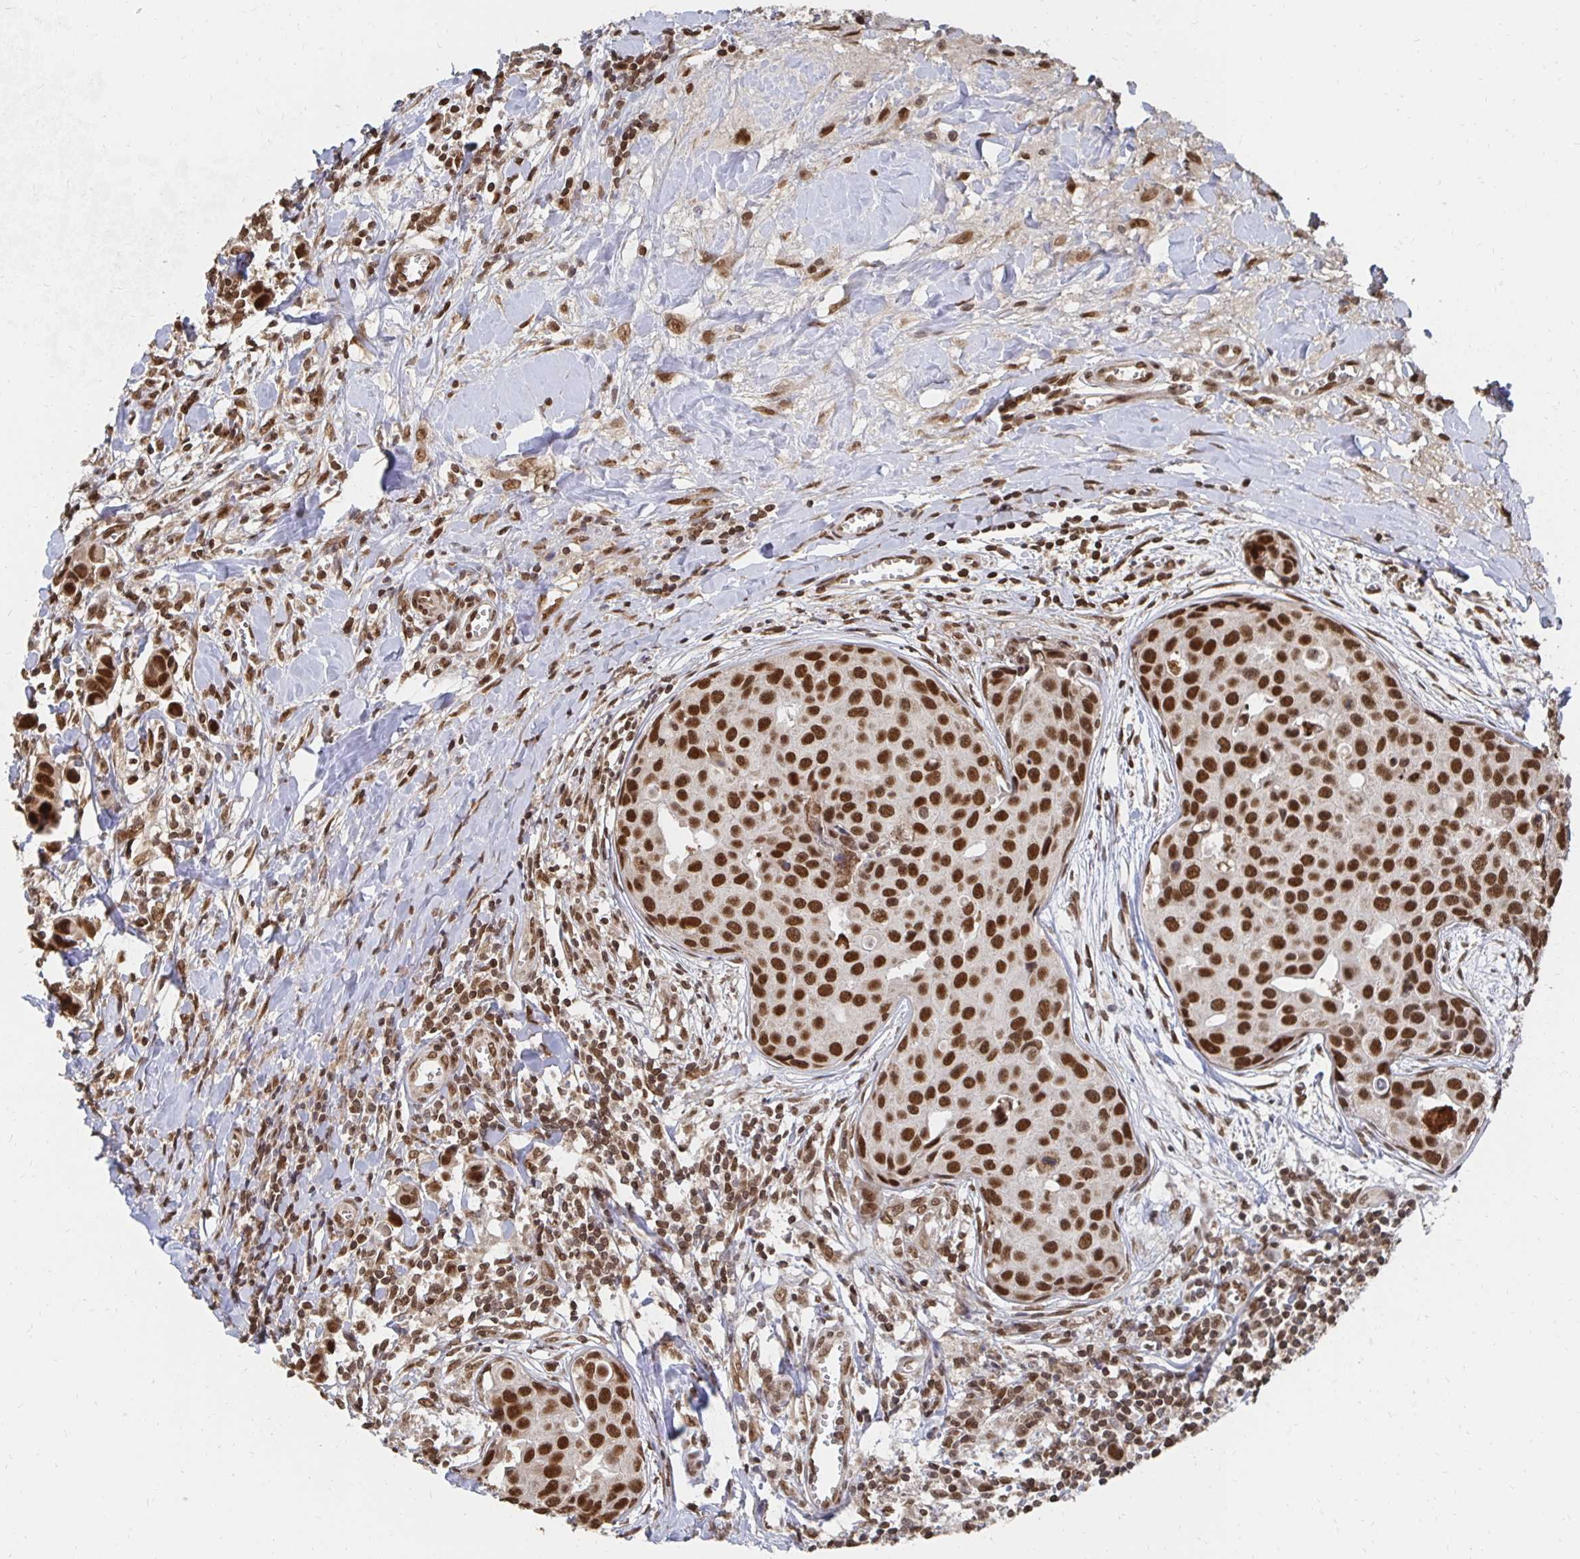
{"staining": {"intensity": "strong", "quantity": ">75%", "location": "nuclear"}, "tissue": "breast cancer", "cell_type": "Tumor cells", "image_type": "cancer", "snomed": [{"axis": "morphology", "description": "Duct carcinoma"}, {"axis": "topography", "description": "Breast"}], "caption": "High-magnification brightfield microscopy of breast cancer (invasive ductal carcinoma) stained with DAB (3,3'-diaminobenzidine) (brown) and counterstained with hematoxylin (blue). tumor cells exhibit strong nuclear positivity is present in about>75% of cells. (Brightfield microscopy of DAB IHC at high magnification).", "gene": "GTF3C6", "patient": {"sex": "female", "age": 24}}